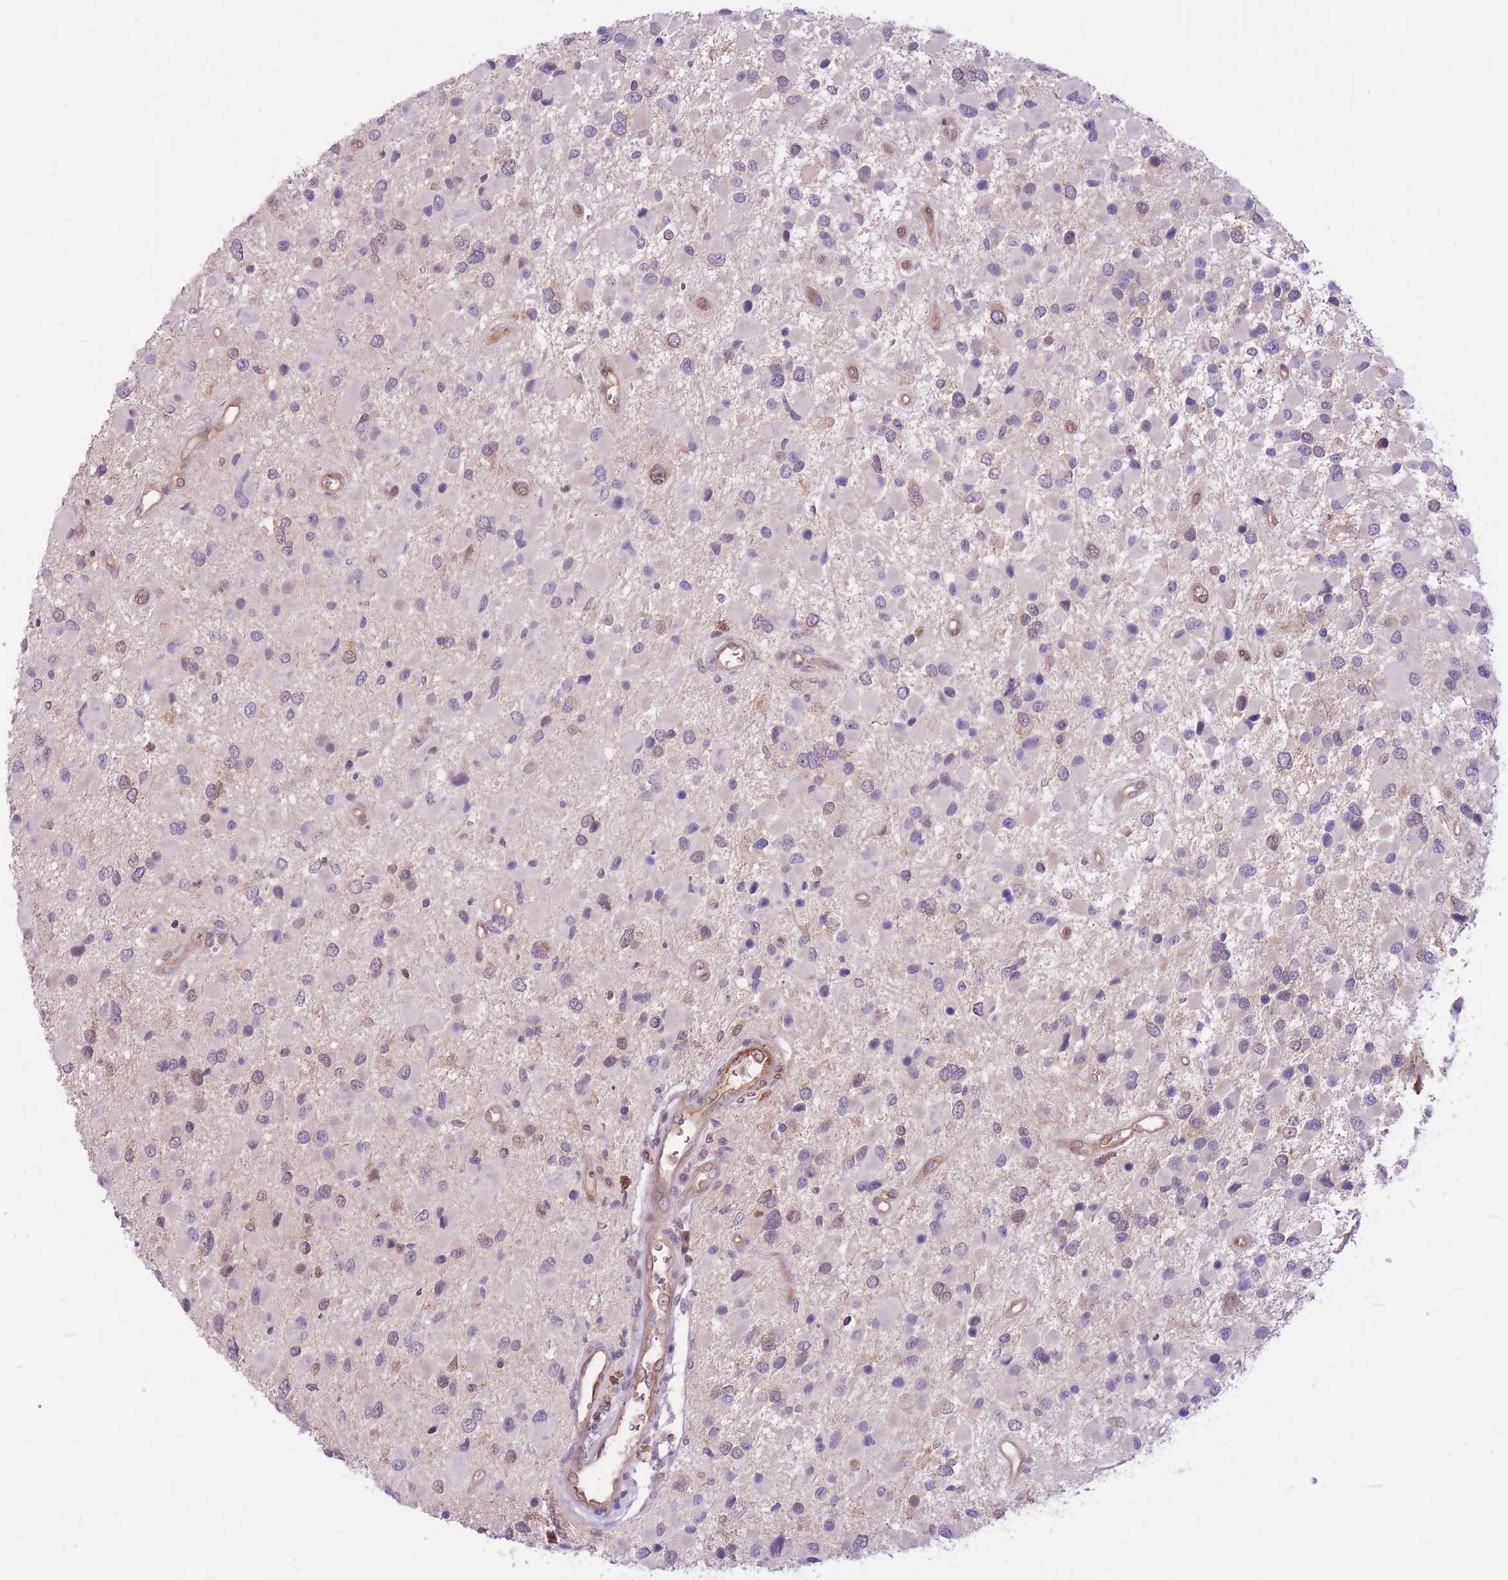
{"staining": {"intensity": "weak", "quantity": "<25%", "location": "cytoplasmic/membranous,nuclear"}, "tissue": "glioma", "cell_type": "Tumor cells", "image_type": "cancer", "snomed": [{"axis": "morphology", "description": "Glioma, malignant, High grade"}, {"axis": "topography", "description": "Brain"}], "caption": "A micrograph of human glioma is negative for staining in tumor cells. Nuclei are stained in blue.", "gene": "TCF20", "patient": {"sex": "male", "age": 53}}